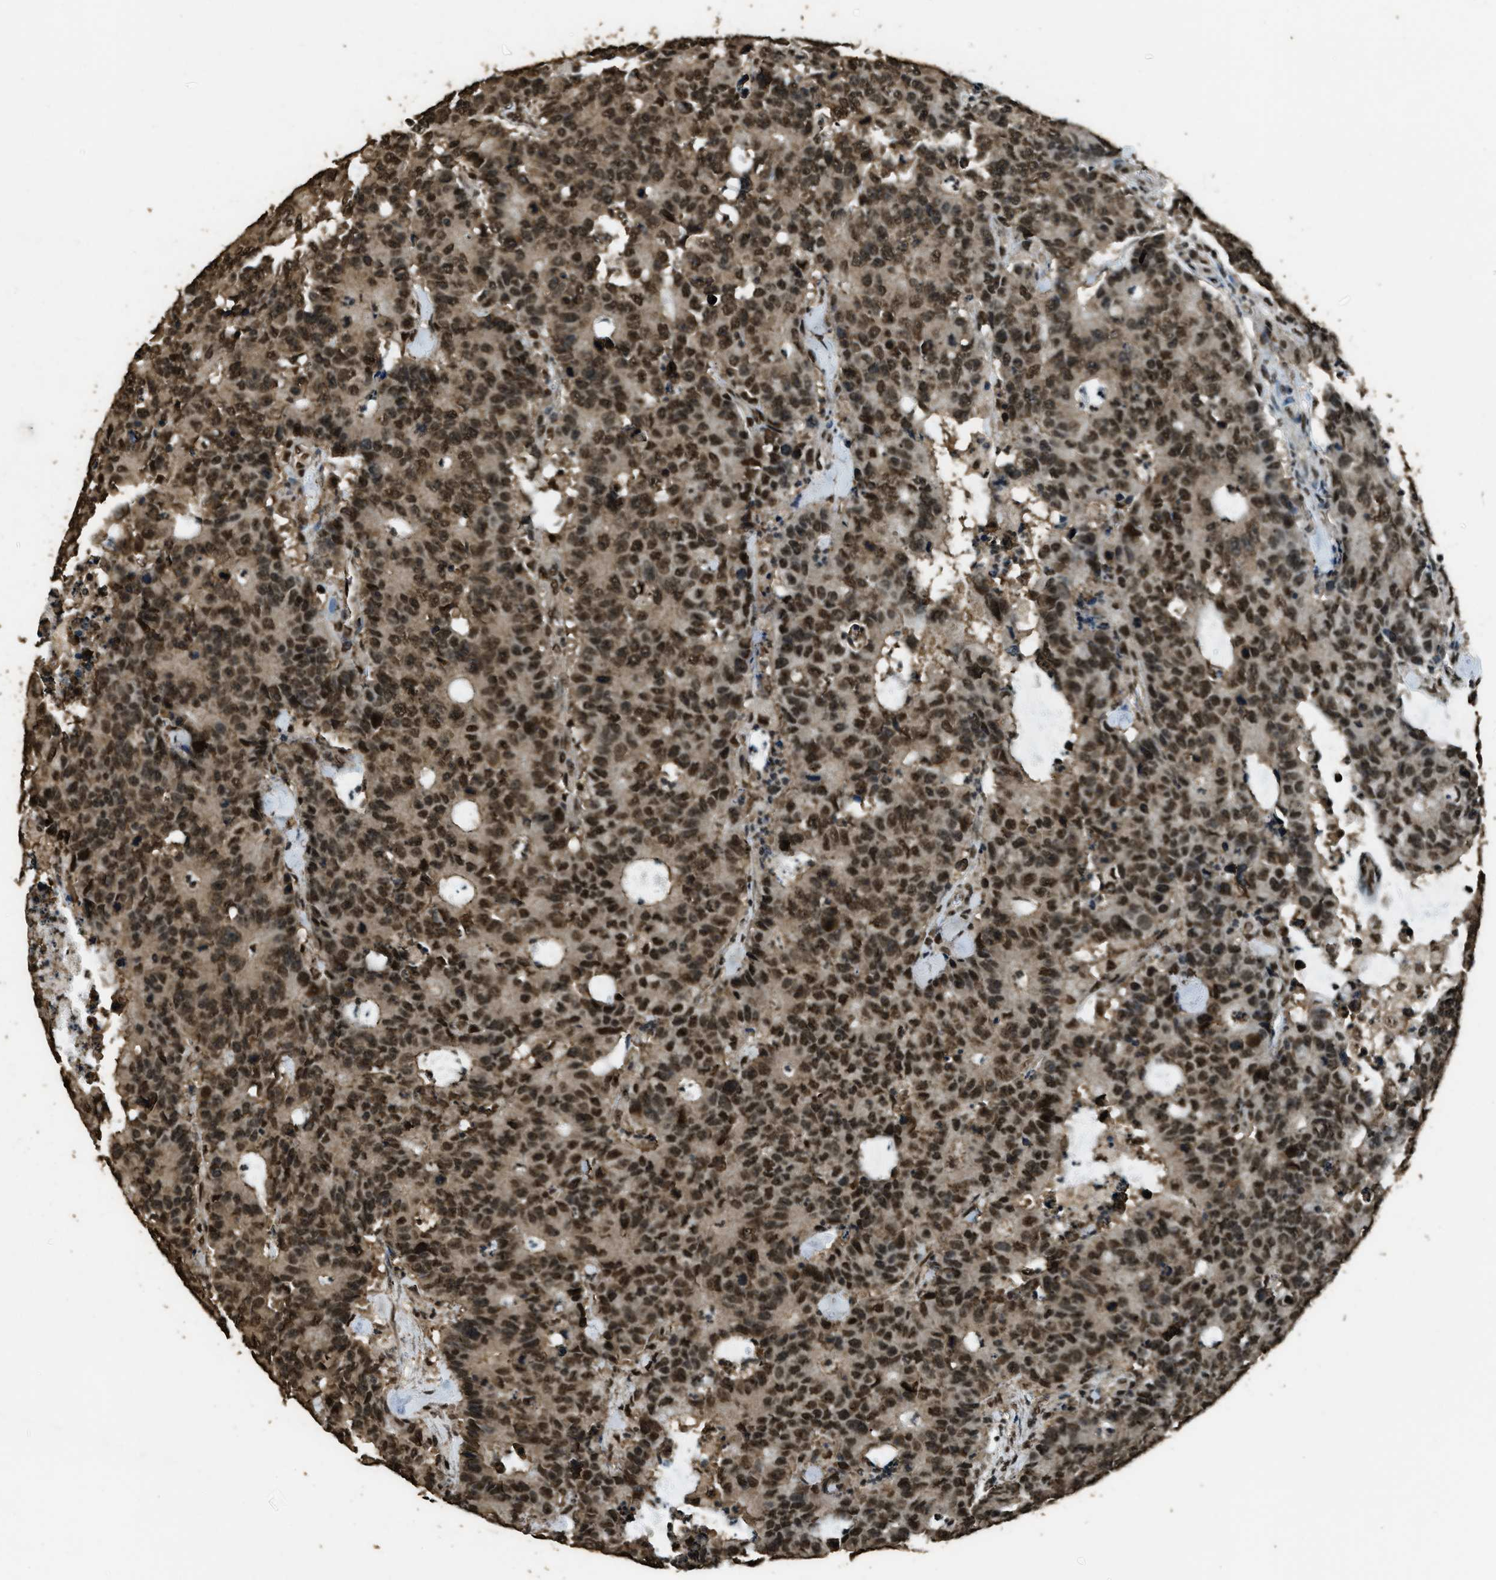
{"staining": {"intensity": "moderate", "quantity": ">75%", "location": "nuclear"}, "tissue": "colorectal cancer", "cell_type": "Tumor cells", "image_type": "cancer", "snomed": [{"axis": "morphology", "description": "Adenocarcinoma, NOS"}, {"axis": "topography", "description": "Colon"}], "caption": "Colorectal cancer stained with DAB (3,3'-diaminobenzidine) IHC exhibits medium levels of moderate nuclear positivity in about >75% of tumor cells.", "gene": "MYB", "patient": {"sex": "female", "age": 86}}